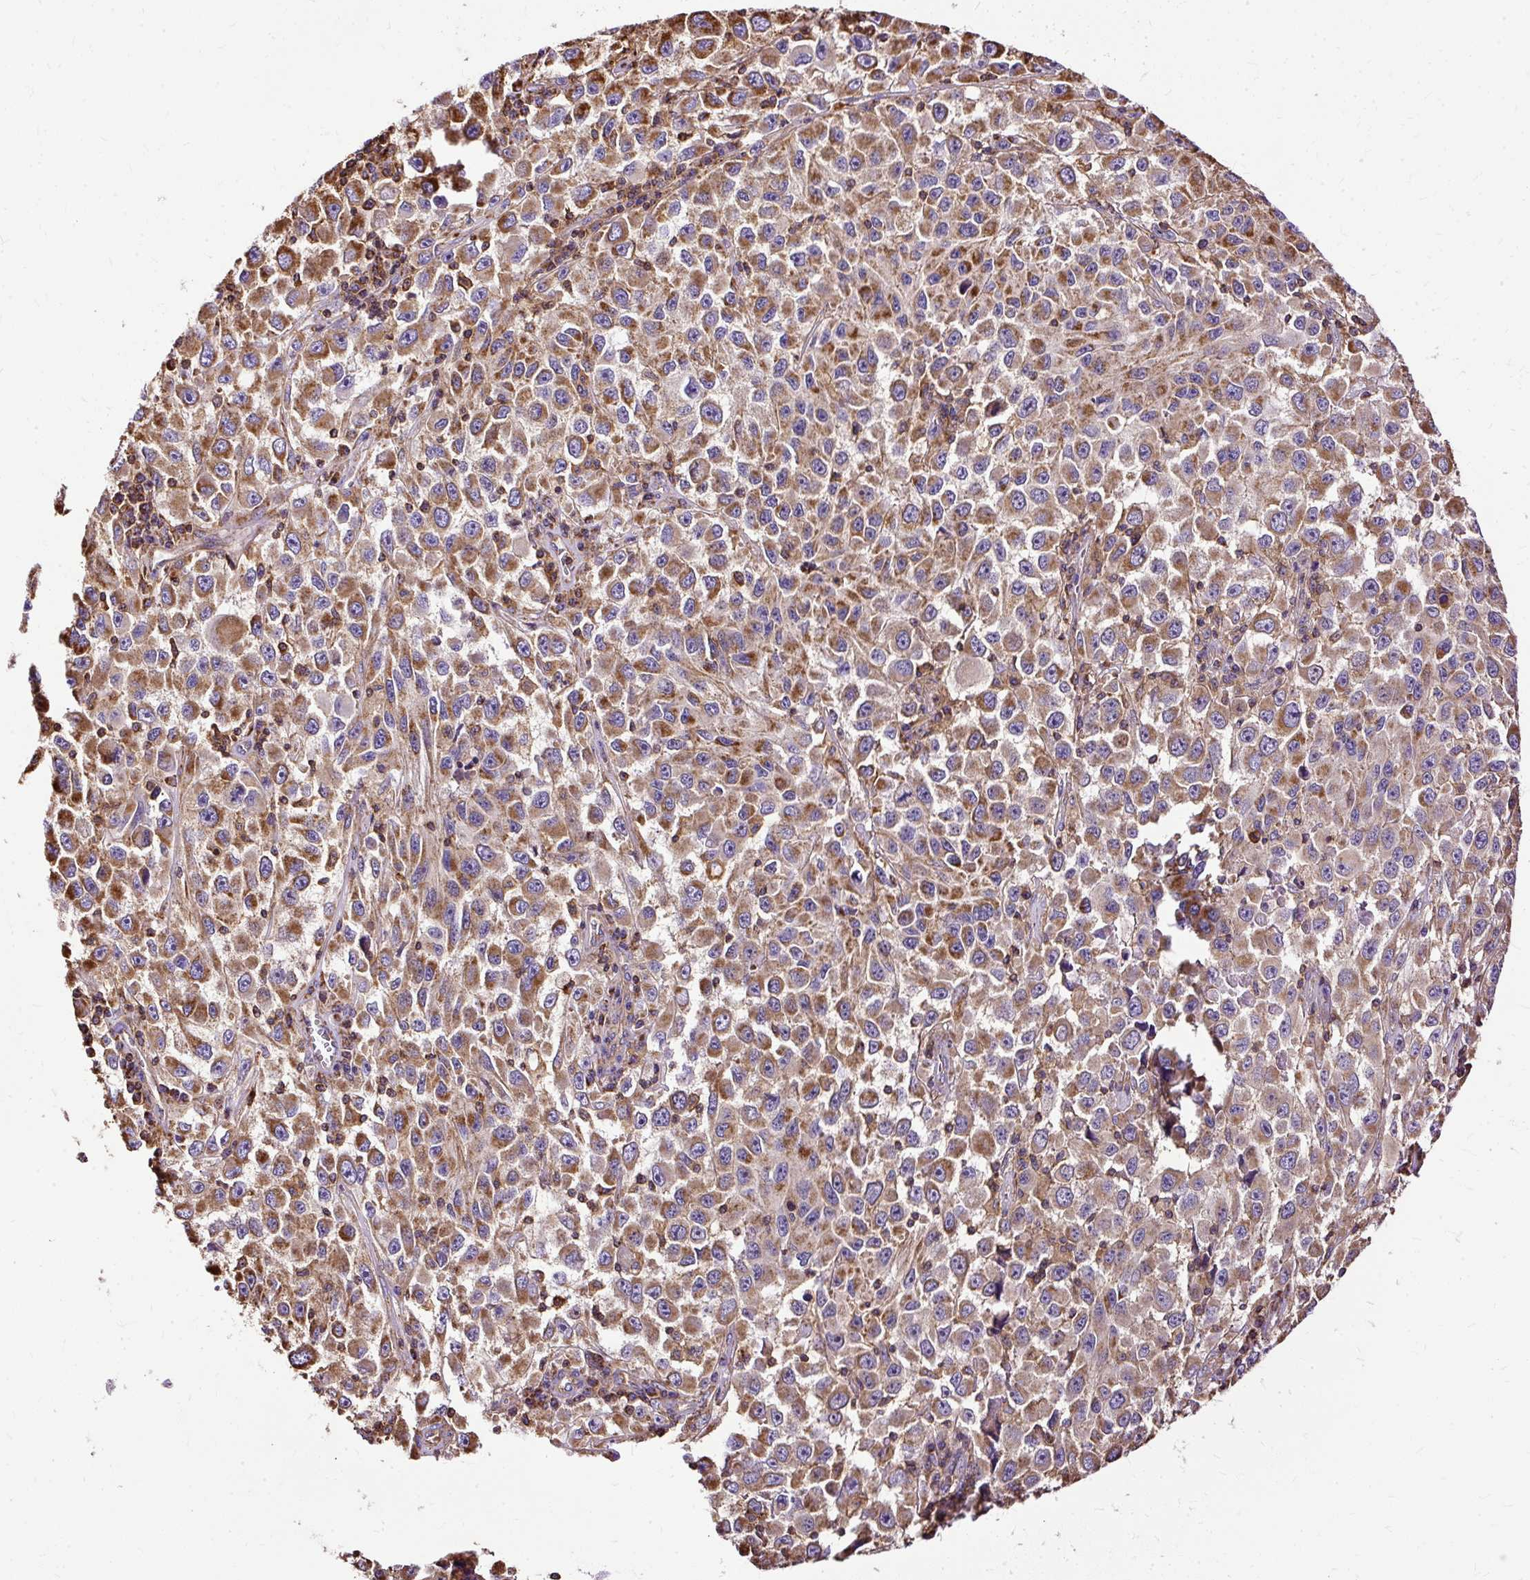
{"staining": {"intensity": "moderate", "quantity": ">75%", "location": "cytoplasmic/membranous"}, "tissue": "melanoma", "cell_type": "Tumor cells", "image_type": "cancer", "snomed": [{"axis": "morphology", "description": "Malignant melanoma, Metastatic site"}, {"axis": "topography", "description": "Lymph node"}], "caption": "There is medium levels of moderate cytoplasmic/membranous positivity in tumor cells of malignant melanoma (metastatic site), as demonstrated by immunohistochemical staining (brown color).", "gene": "KLHL11", "patient": {"sex": "female", "age": 67}}